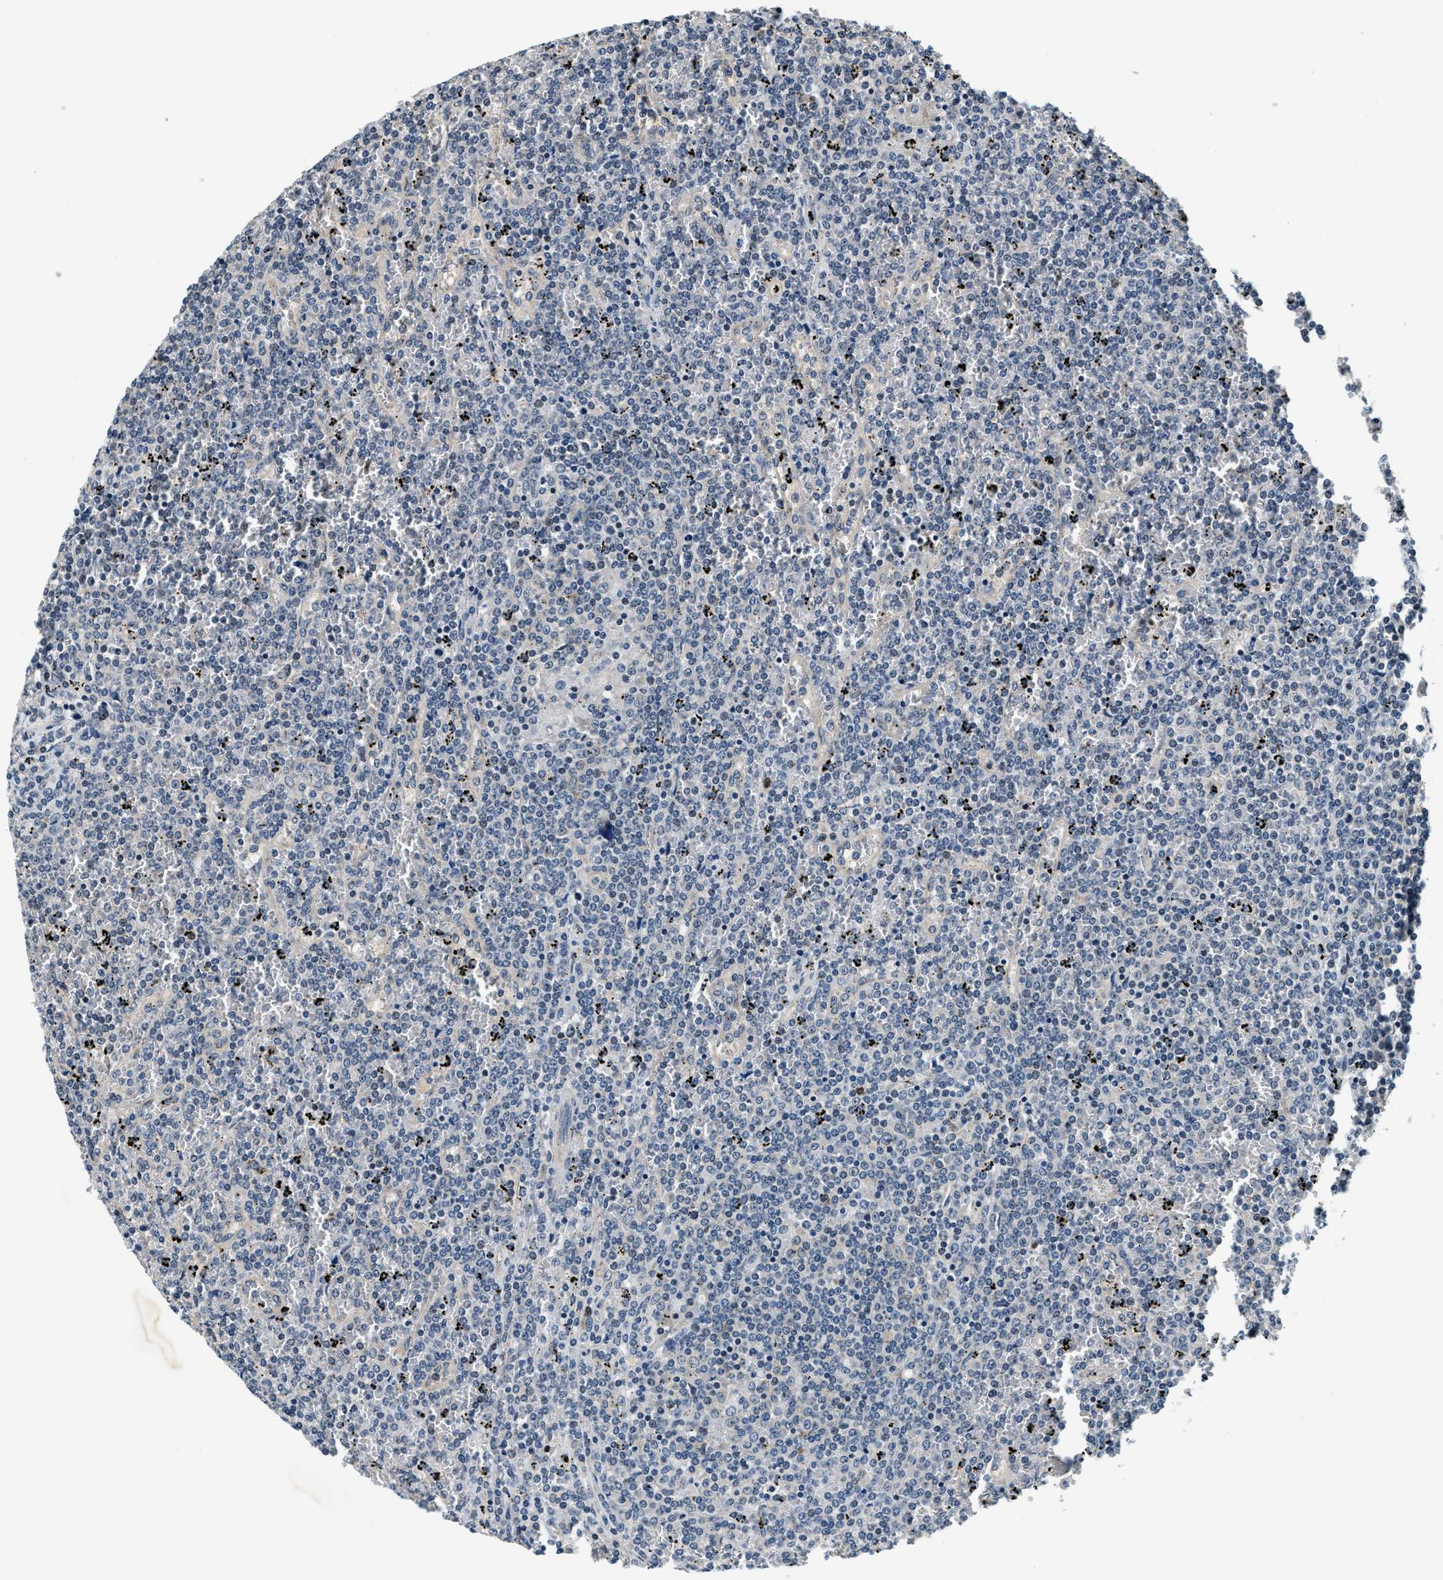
{"staining": {"intensity": "negative", "quantity": "none", "location": "none"}, "tissue": "lymphoma", "cell_type": "Tumor cells", "image_type": "cancer", "snomed": [{"axis": "morphology", "description": "Malignant lymphoma, non-Hodgkin's type, Low grade"}, {"axis": "topography", "description": "Spleen"}], "caption": "Lymphoma stained for a protein using immunohistochemistry exhibits no positivity tumor cells.", "gene": "YAE1", "patient": {"sex": "female", "age": 19}}